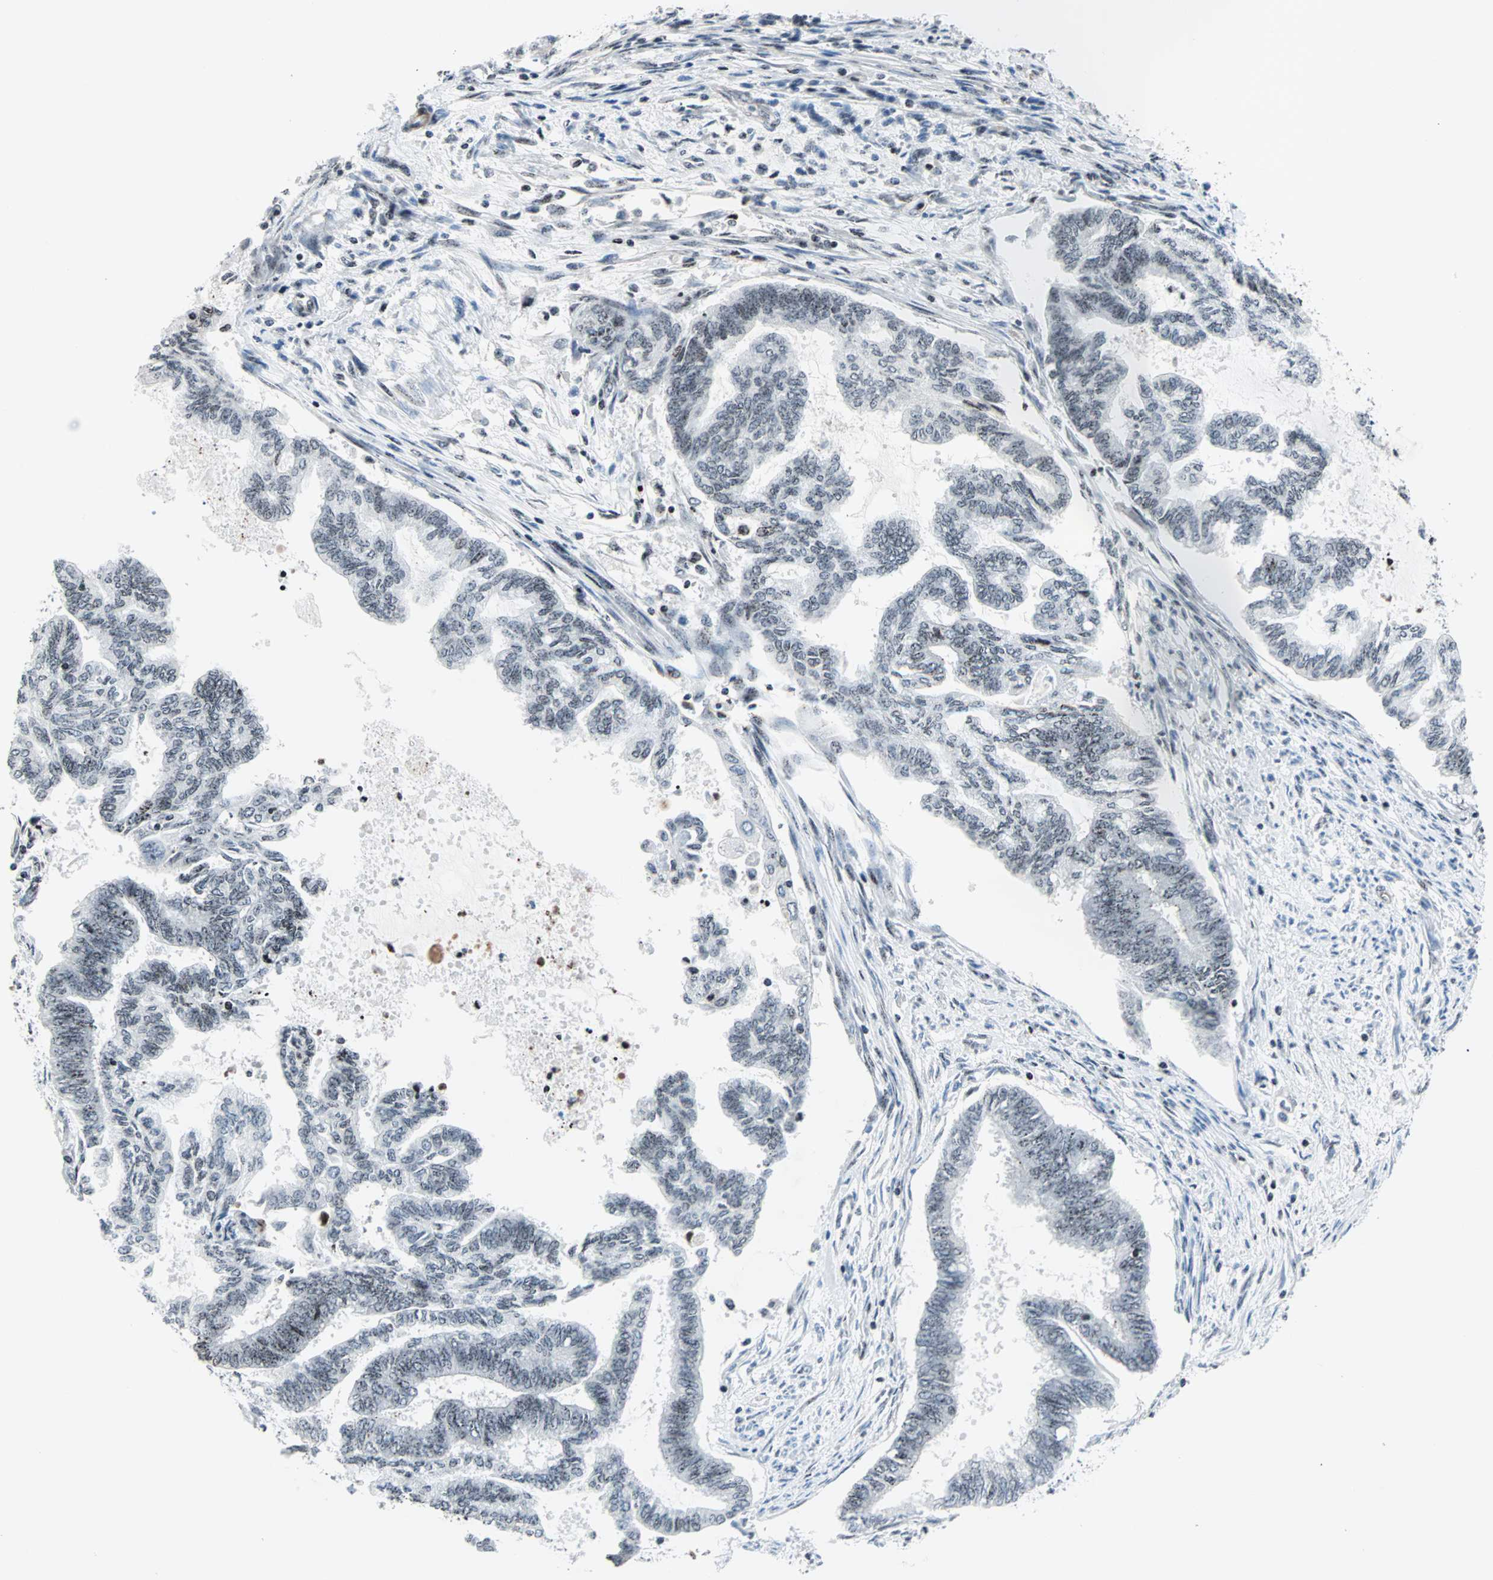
{"staining": {"intensity": "weak", "quantity": "25%-75%", "location": "nuclear"}, "tissue": "endometrial cancer", "cell_type": "Tumor cells", "image_type": "cancer", "snomed": [{"axis": "morphology", "description": "Adenocarcinoma, NOS"}, {"axis": "topography", "description": "Endometrium"}], "caption": "Immunohistochemical staining of endometrial cancer (adenocarcinoma) demonstrates weak nuclear protein expression in approximately 25%-75% of tumor cells.", "gene": "CENPA", "patient": {"sex": "female", "age": 86}}